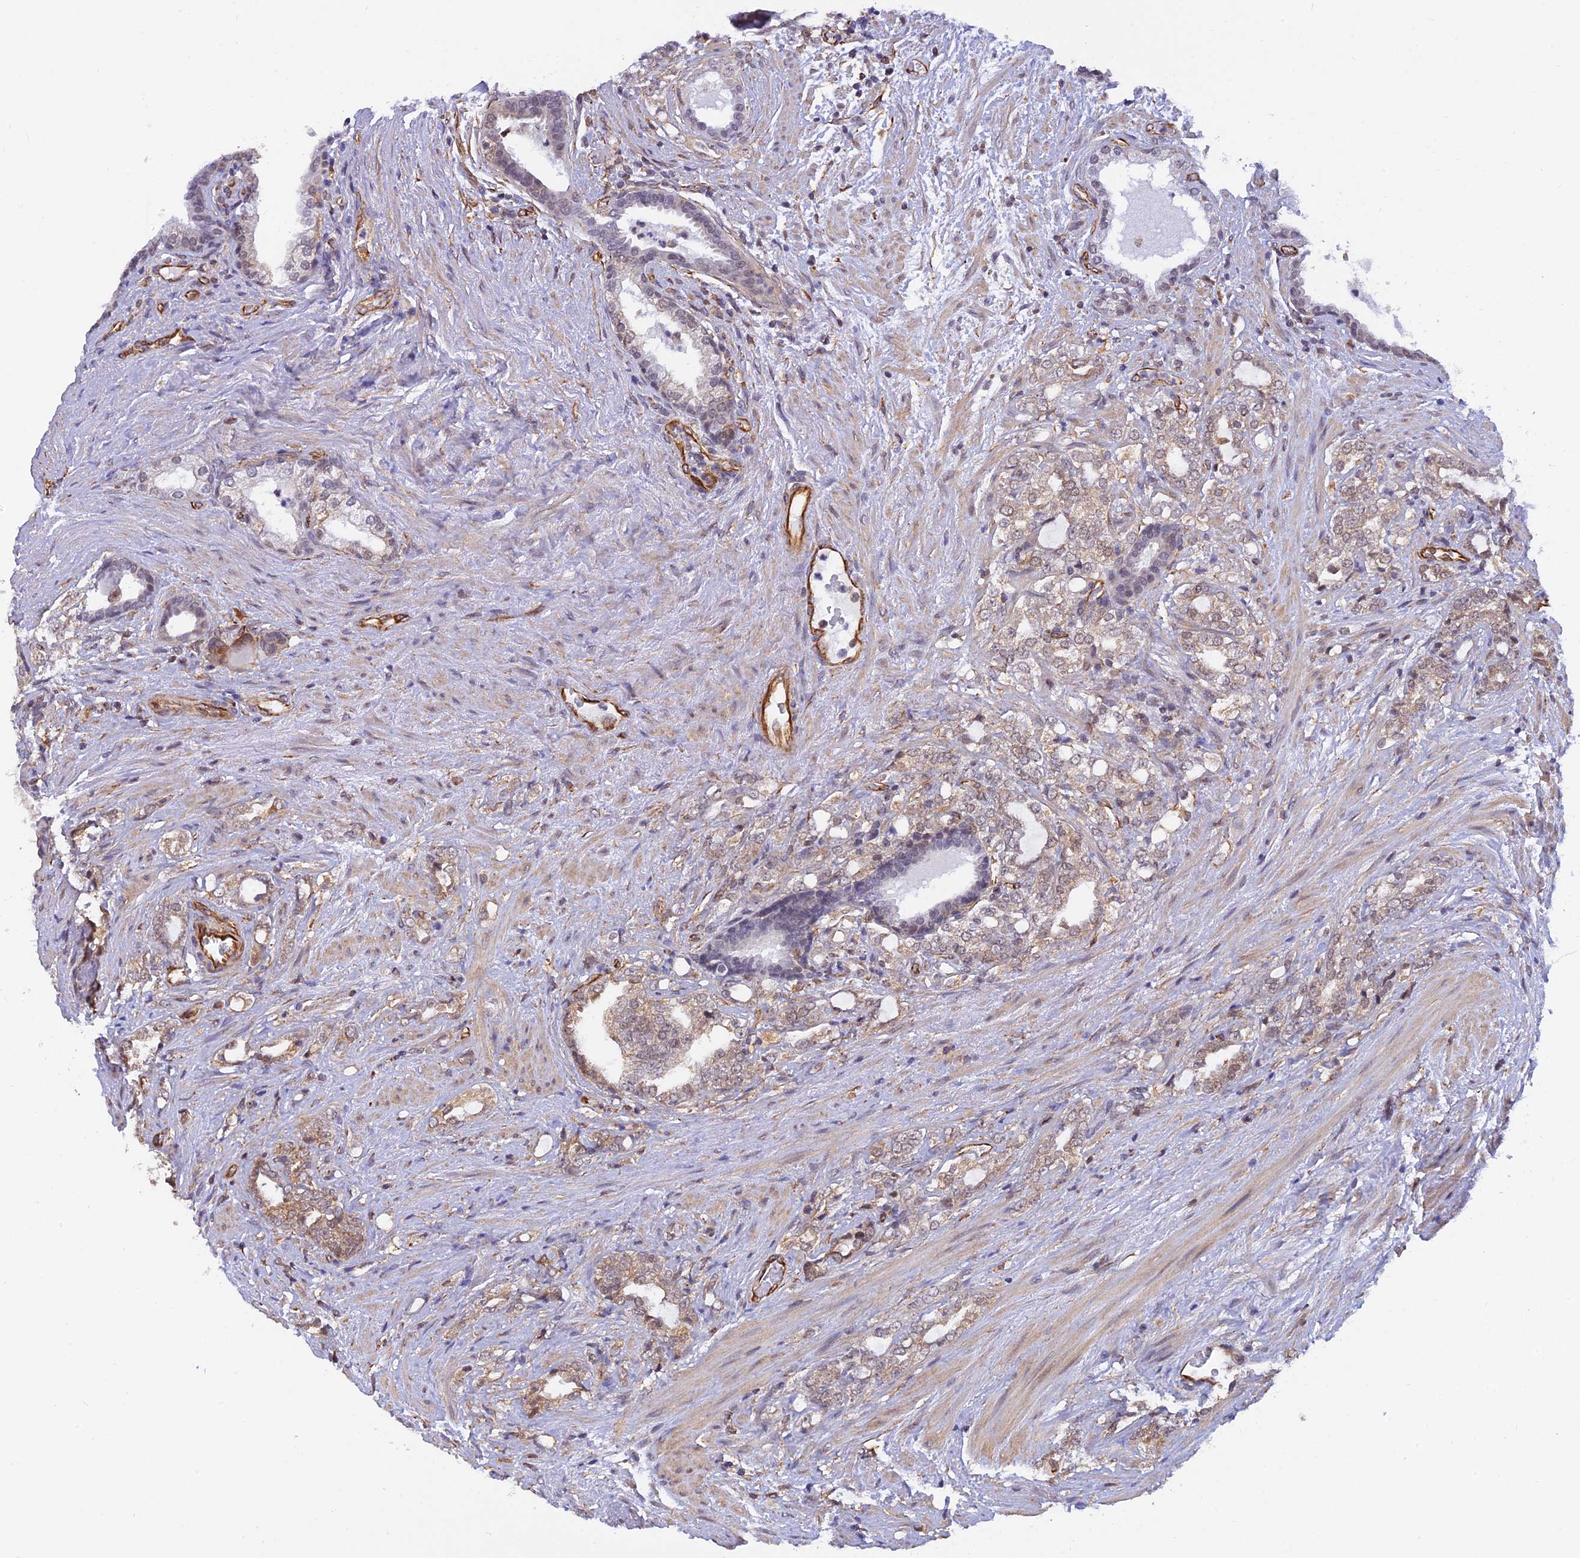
{"staining": {"intensity": "weak", "quantity": ">75%", "location": "cytoplasmic/membranous,nuclear"}, "tissue": "prostate cancer", "cell_type": "Tumor cells", "image_type": "cancer", "snomed": [{"axis": "morphology", "description": "Adenocarcinoma, High grade"}, {"axis": "topography", "description": "Prostate"}], "caption": "DAB (3,3'-diaminobenzidine) immunohistochemical staining of prostate cancer (adenocarcinoma (high-grade)) displays weak cytoplasmic/membranous and nuclear protein staining in approximately >75% of tumor cells.", "gene": "PAGR1", "patient": {"sex": "male", "age": 64}}